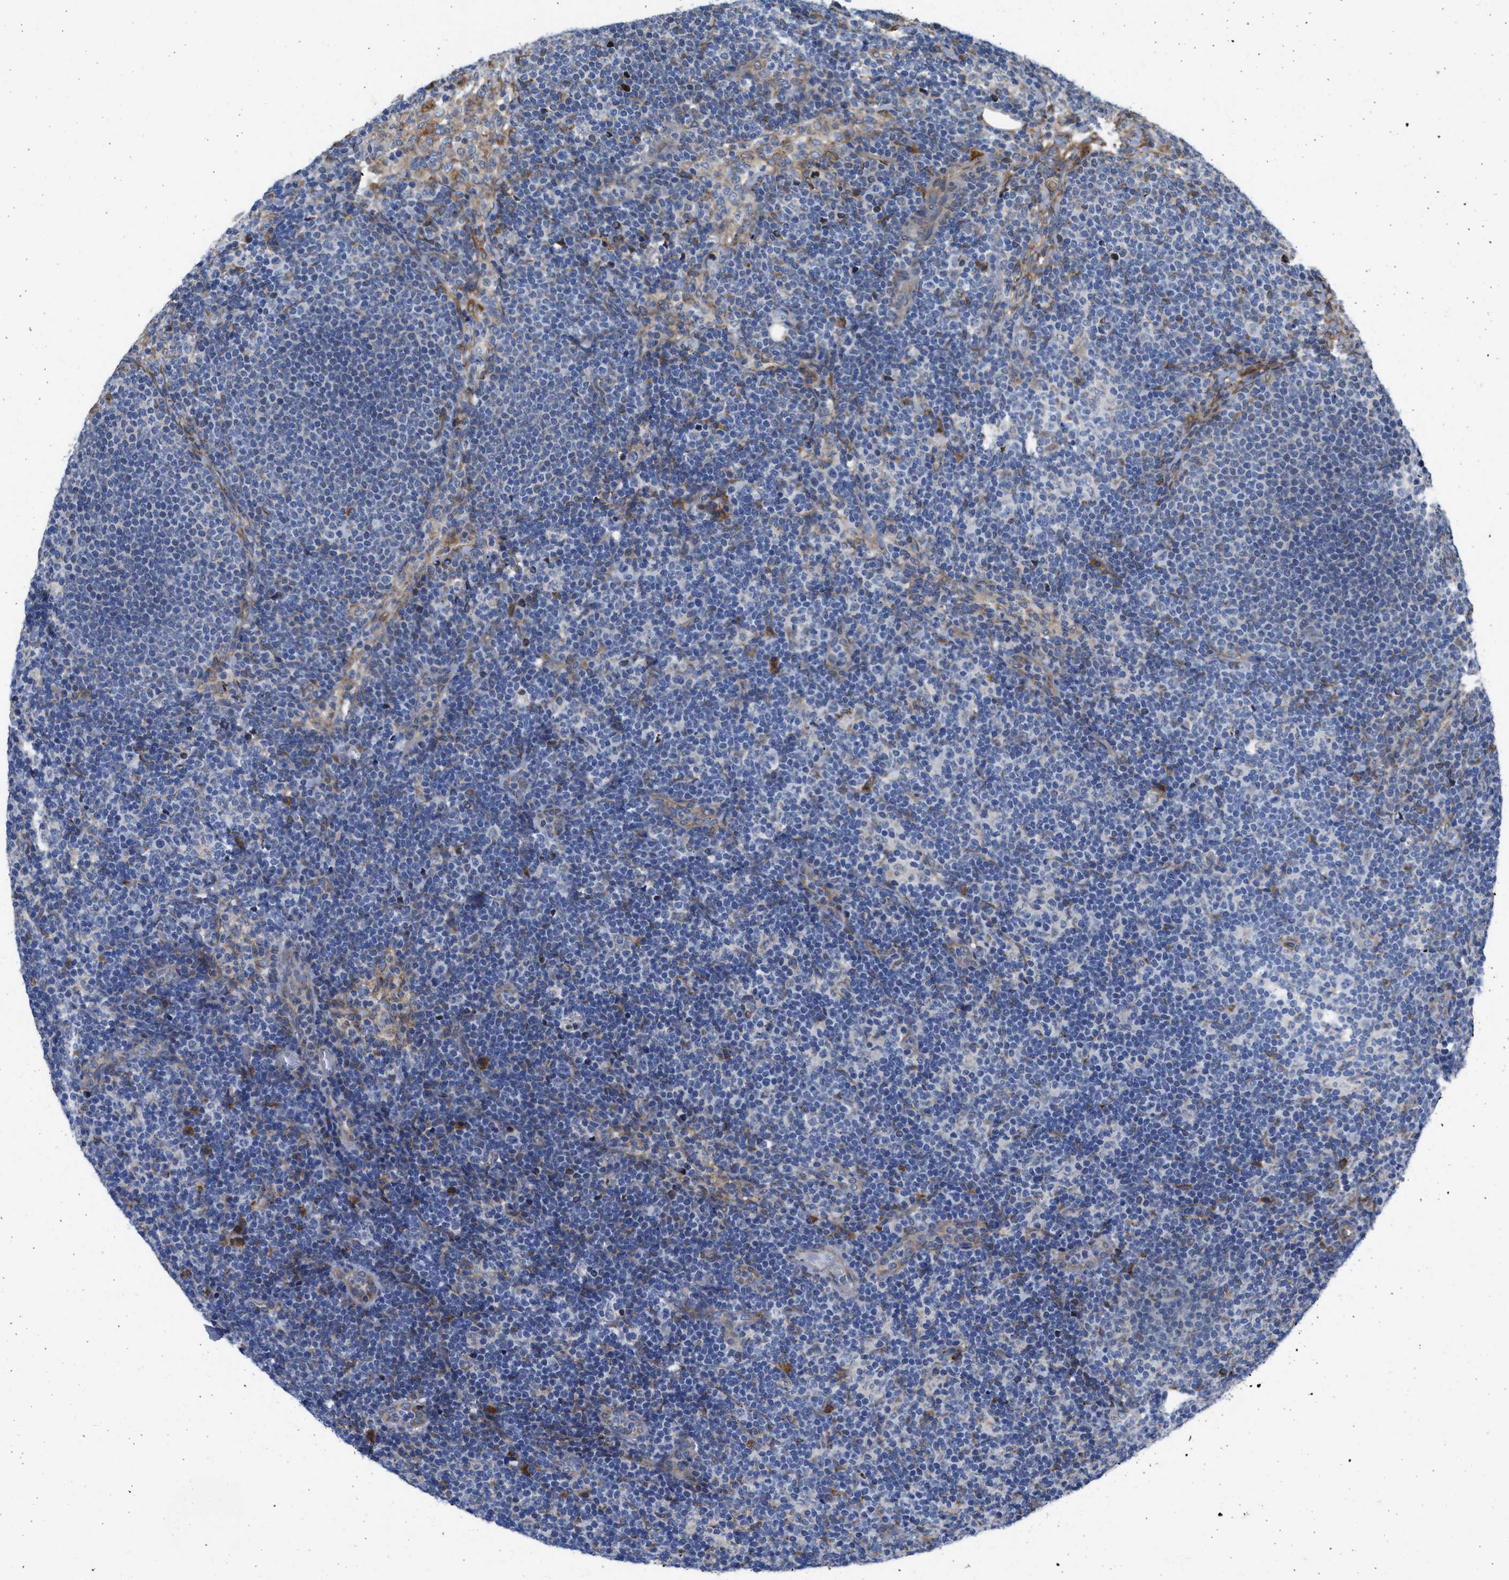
{"staining": {"intensity": "negative", "quantity": "none", "location": "none"}, "tissue": "lymph node", "cell_type": "Non-germinal center cells", "image_type": "normal", "snomed": [{"axis": "morphology", "description": "Normal tissue, NOS"}, {"axis": "morphology", "description": "Carcinoid, malignant, NOS"}, {"axis": "topography", "description": "Lymph node"}], "caption": "Immunohistochemistry of normal human lymph node reveals no staining in non-germinal center cells.", "gene": "PLD2", "patient": {"sex": "male", "age": 47}}